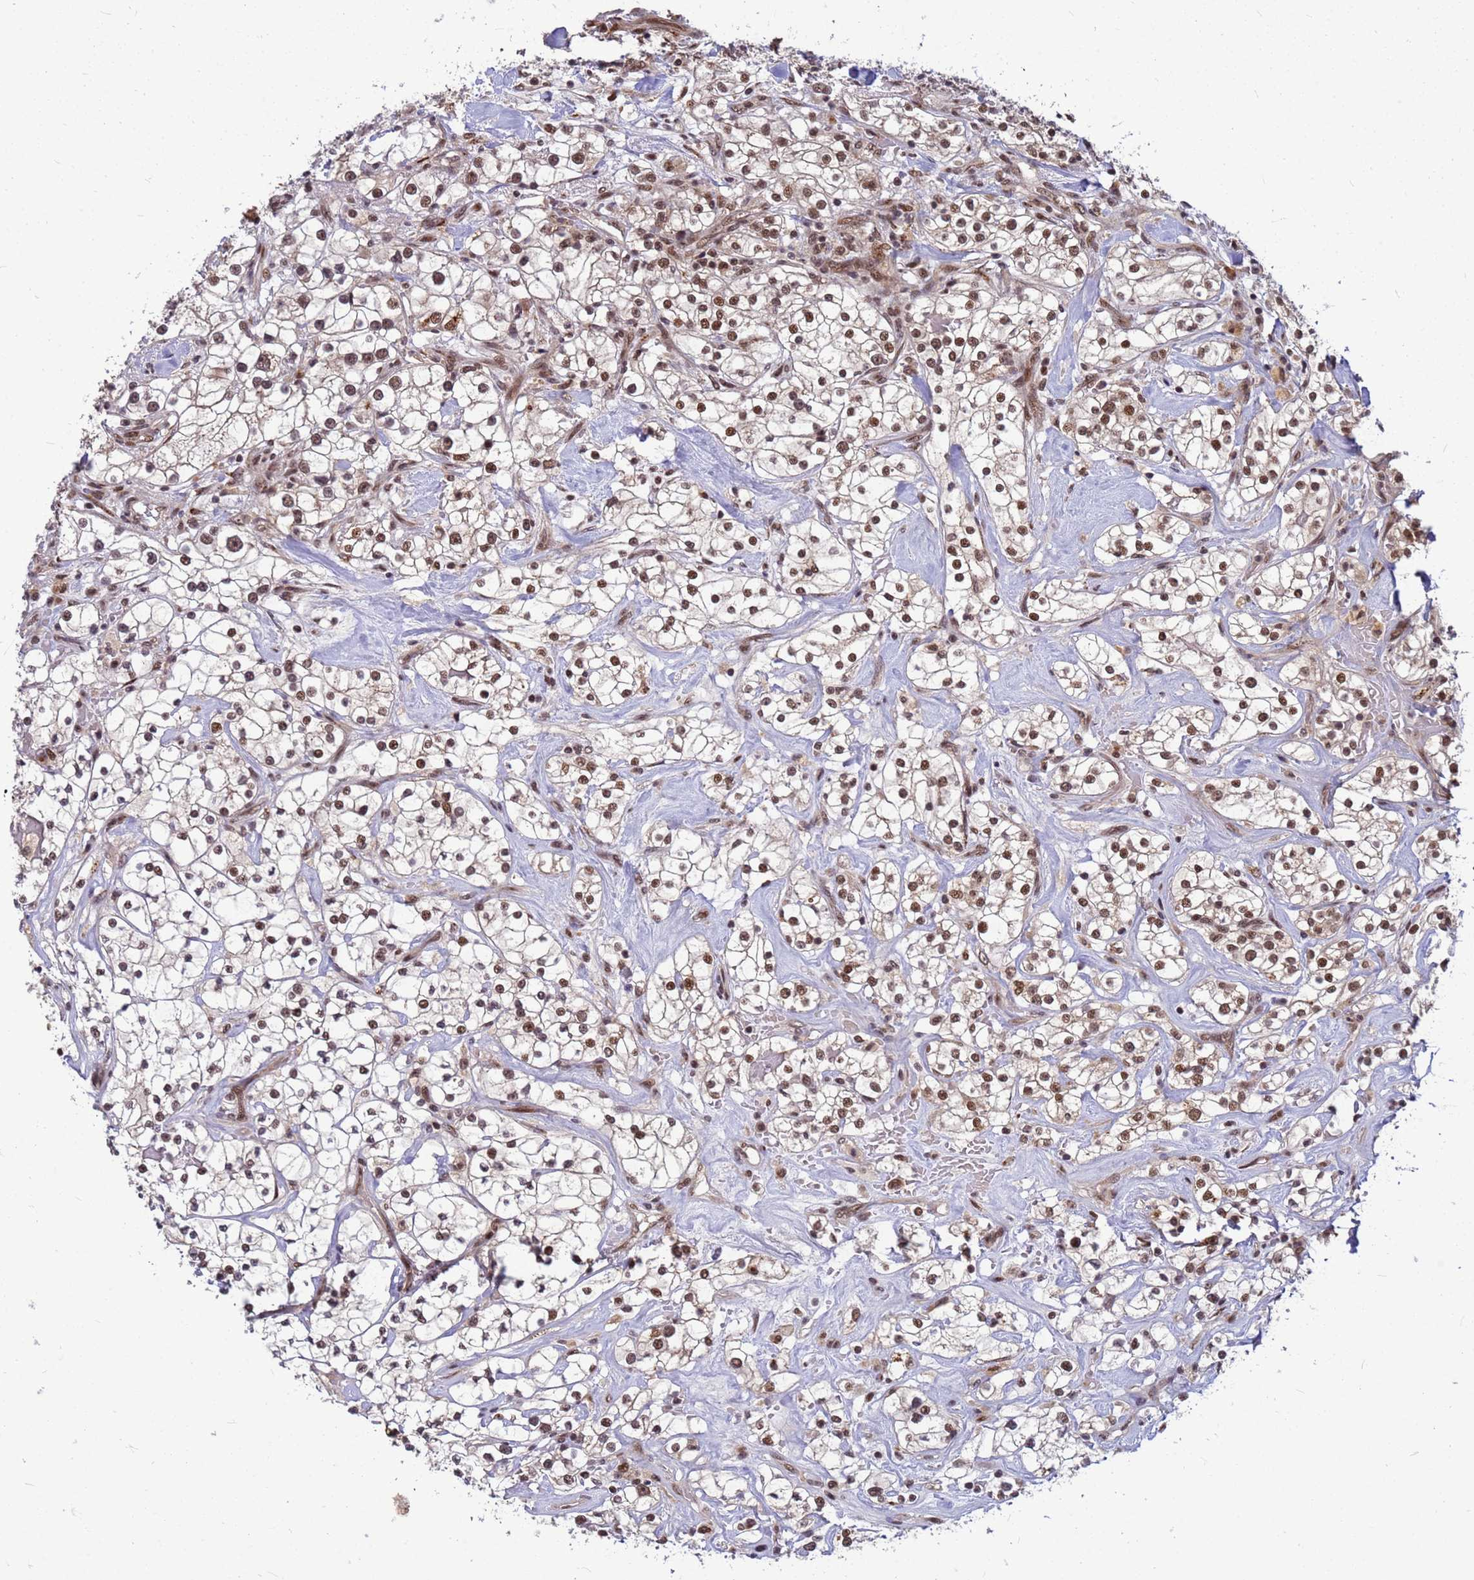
{"staining": {"intensity": "moderate", "quantity": ">75%", "location": "nuclear"}, "tissue": "renal cancer", "cell_type": "Tumor cells", "image_type": "cancer", "snomed": [{"axis": "morphology", "description": "Adenocarcinoma, NOS"}, {"axis": "topography", "description": "Kidney"}], "caption": "Moderate nuclear staining is appreciated in about >75% of tumor cells in renal adenocarcinoma.", "gene": "NCBP2", "patient": {"sex": "male", "age": 77}}